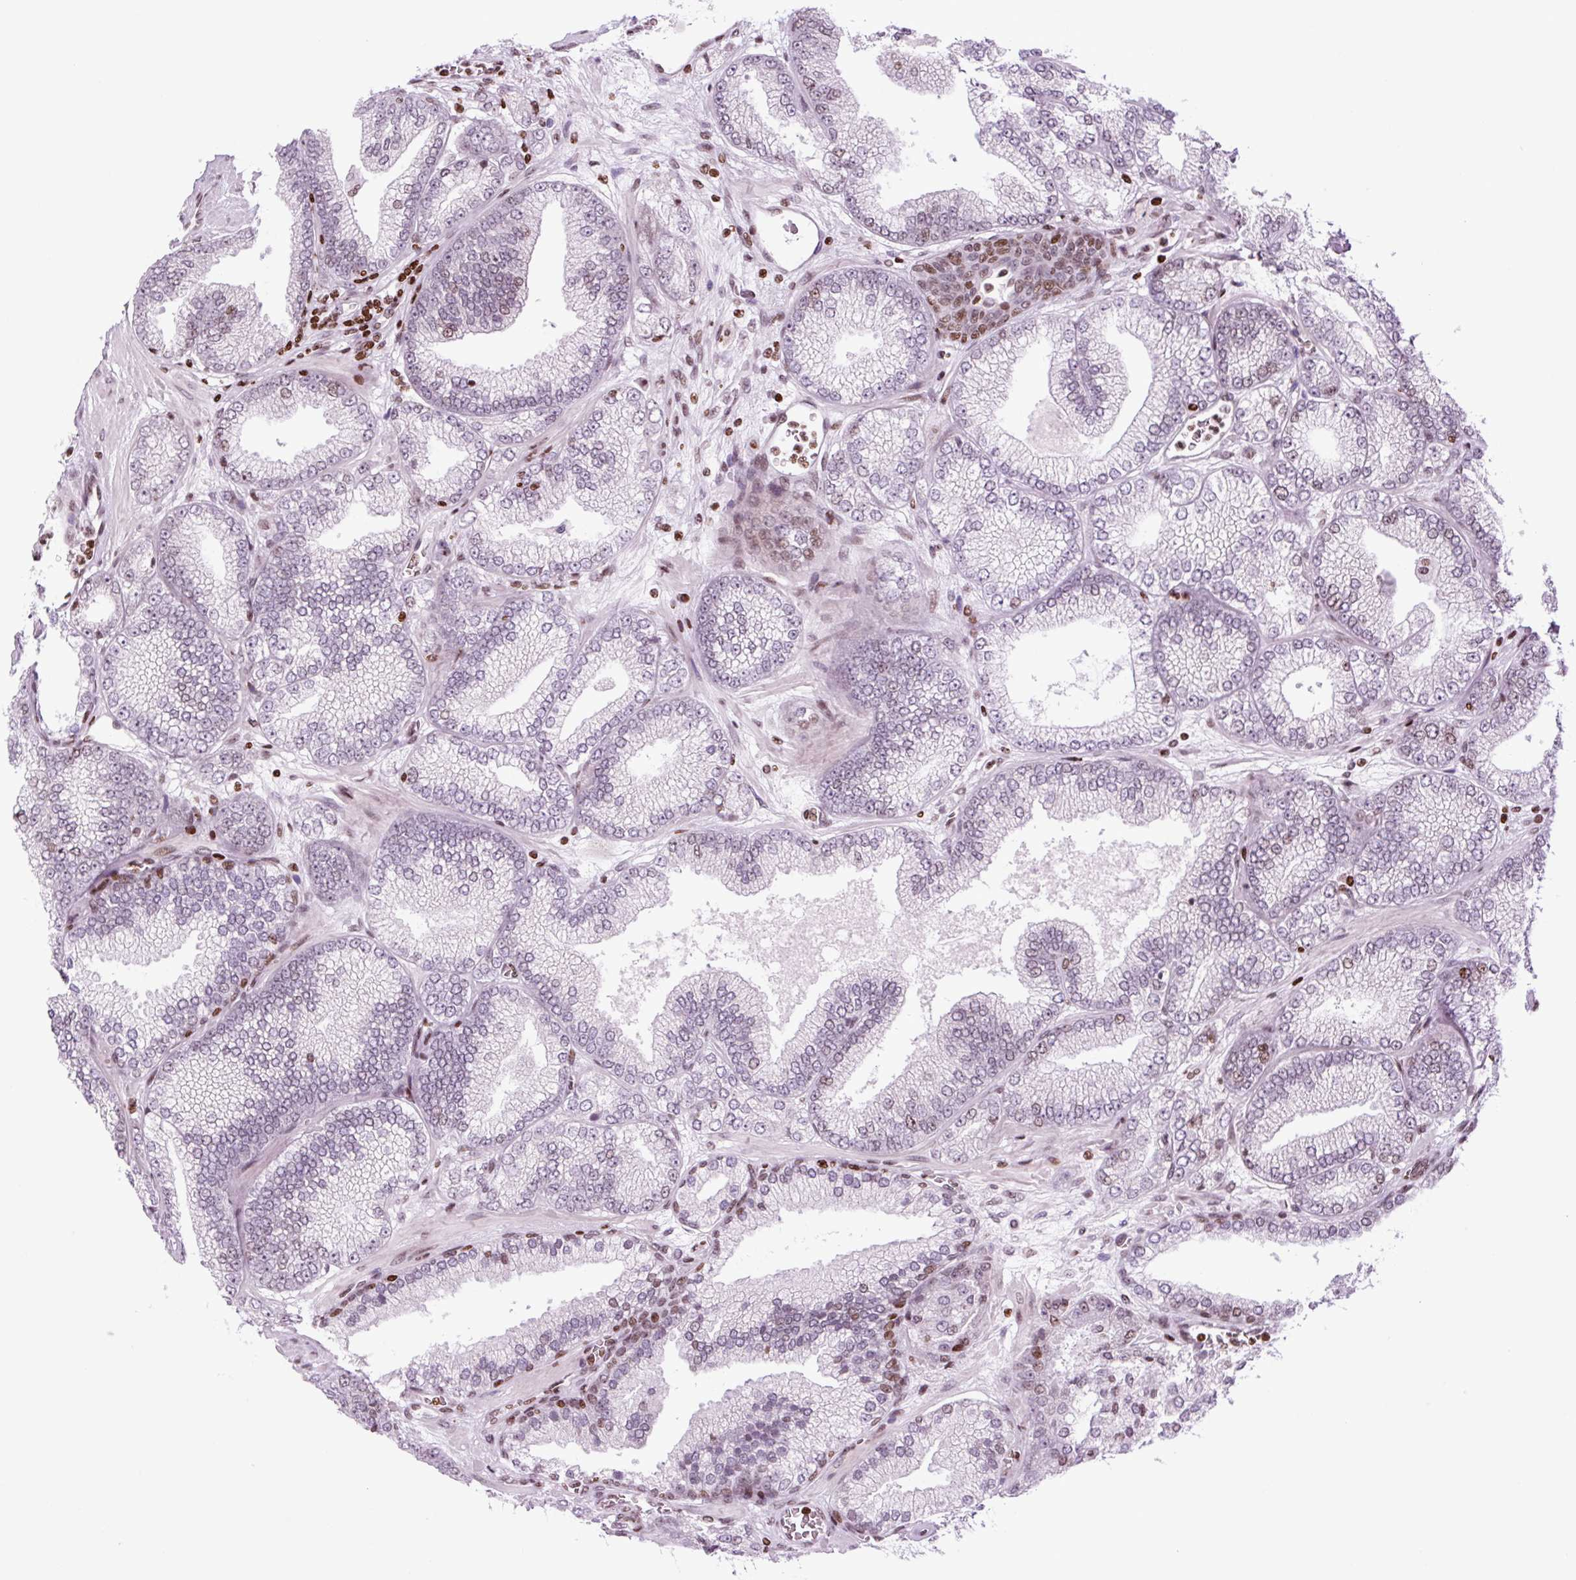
{"staining": {"intensity": "negative", "quantity": "none", "location": "none"}, "tissue": "prostate cancer", "cell_type": "Tumor cells", "image_type": "cancer", "snomed": [{"axis": "morphology", "description": "Adenocarcinoma, High grade"}, {"axis": "topography", "description": "Prostate"}], "caption": "This micrograph is of prostate cancer stained with IHC to label a protein in brown with the nuclei are counter-stained blue. There is no staining in tumor cells.", "gene": "H1-3", "patient": {"sex": "male", "age": 68}}